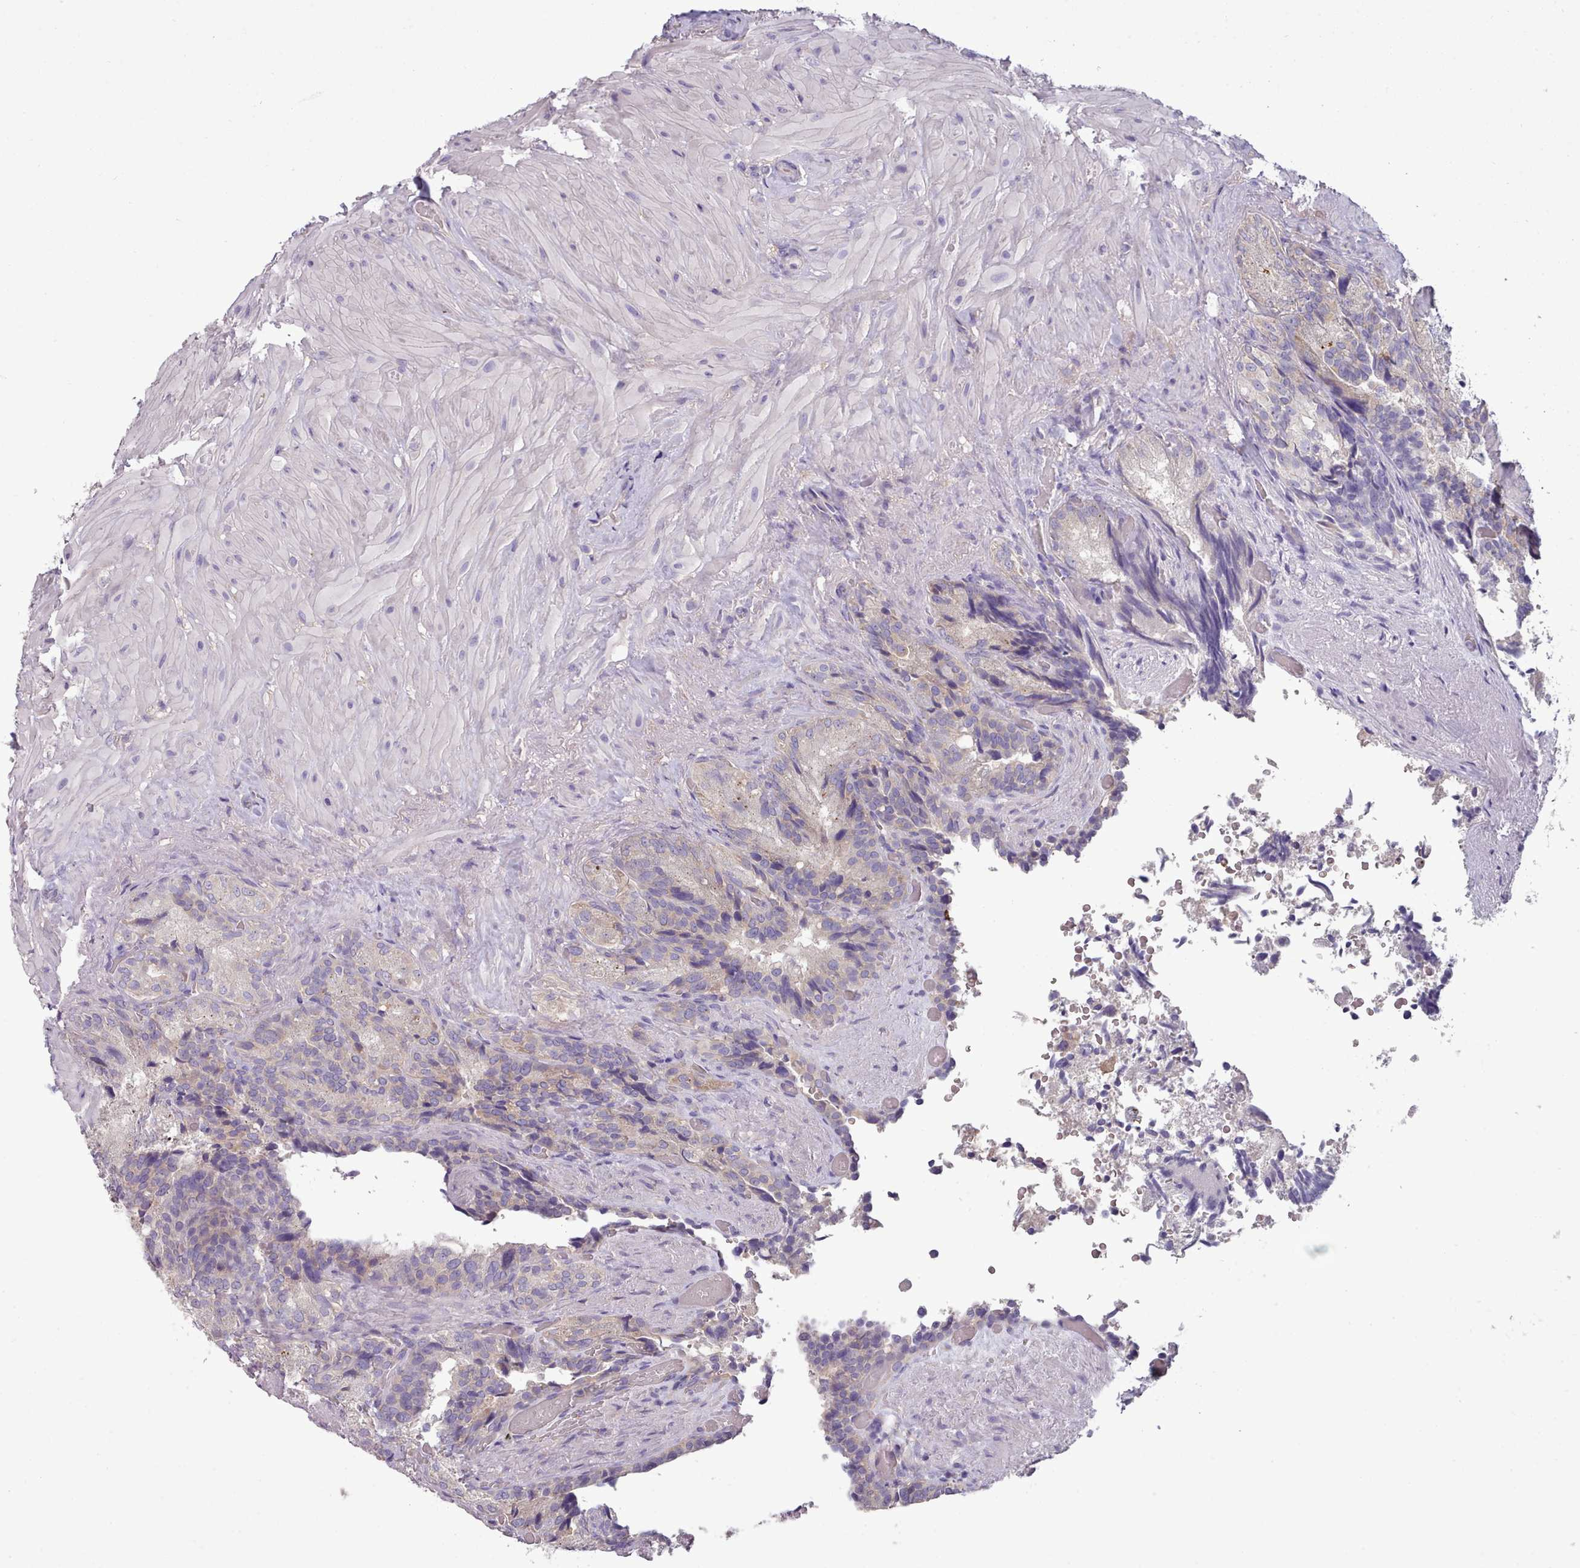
{"staining": {"intensity": "weak", "quantity": "<25%", "location": "cytoplasmic/membranous"}, "tissue": "seminal vesicle", "cell_type": "Glandular cells", "image_type": "normal", "snomed": [{"axis": "morphology", "description": "Normal tissue, NOS"}, {"axis": "topography", "description": "Seminal veicle"}], "caption": "This histopathology image is of benign seminal vesicle stained with IHC to label a protein in brown with the nuclei are counter-stained blue. There is no staining in glandular cells. (DAB (3,3'-diaminobenzidine) immunohistochemistry (IHC) with hematoxylin counter stain).", "gene": "DPF1", "patient": {"sex": "male", "age": 63}}